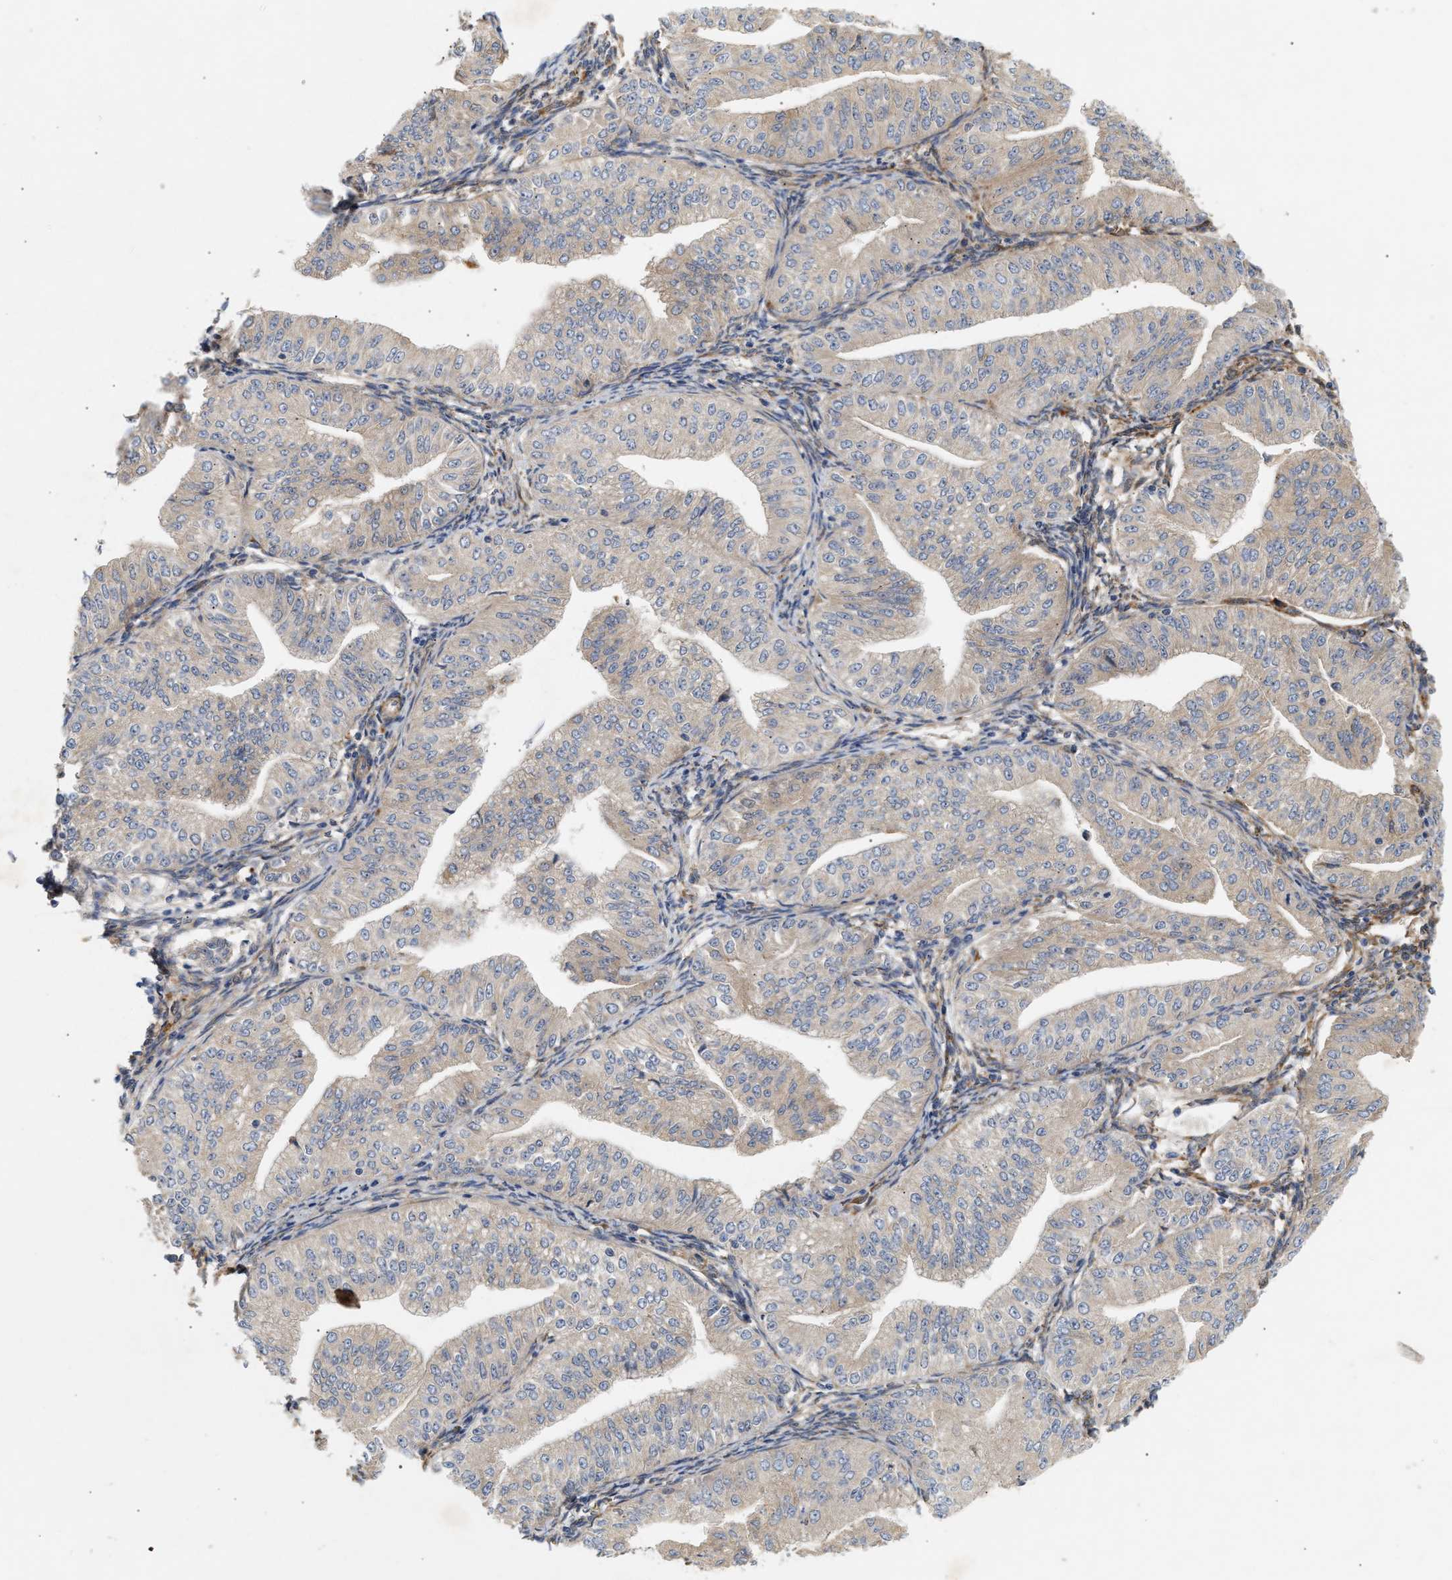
{"staining": {"intensity": "weak", "quantity": "25%-75%", "location": "cytoplasmic/membranous"}, "tissue": "endometrial cancer", "cell_type": "Tumor cells", "image_type": "cancer", "snomed": [{"axis": "morphology", "description": "Normal tissue, NOS"}, {"axis": "morphology", "description": "Adenocarcinoma, NOS"}, {"axis": "topography", "description": "Endometrium"}], "caption": "This histopathology image shows IHC staining of adenocarcinoma (endometrial), with low weak cytoplasmic/membranous positivity in approximately 25%-75% of tumor cells.", "gene": "PLCD1", "patient": {"sex": "female", "age": 53}}